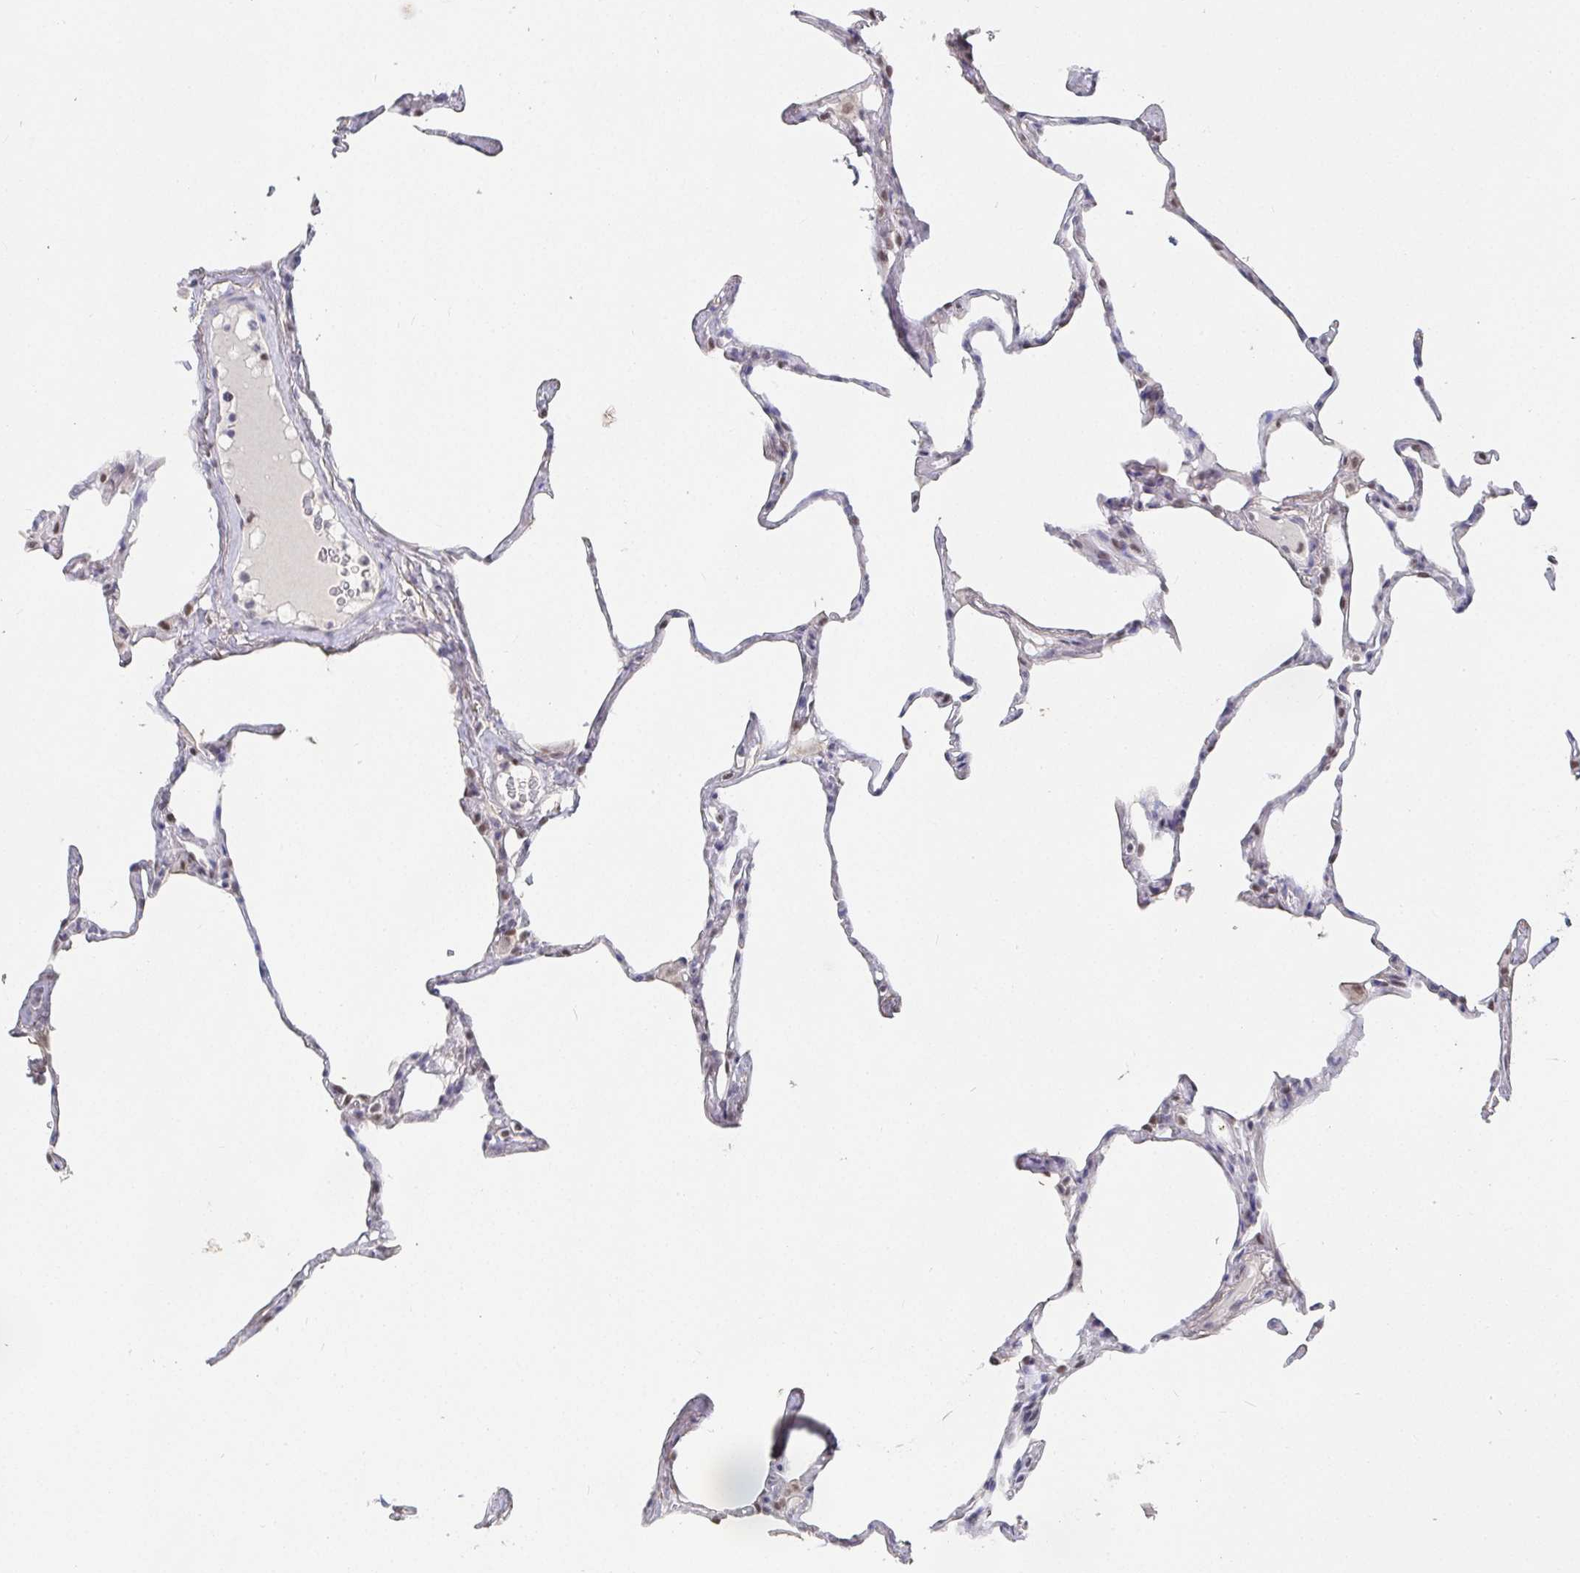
{"staining": {"intensity": "weak", "quantity": "<25%", "location": "nuclear"}, "tissue": "lung", "cell_type": "Alveolar cells", "image_type": "normal", "snomed": [{"axis": "morphology", "description": "Normal tissue, NOS"}, {"axis": "topography", "description": "Lung"}], "caption": "Alveolar cells are negative for protein expression in normal human lung. The staining is performed using DAB (3,3'-diaminobenzidine) brown chromogen with nuclei counter-stained in using hematoxylin.", "gene": "RCOR1", "patient": {"sex": "male", "age": 65}}